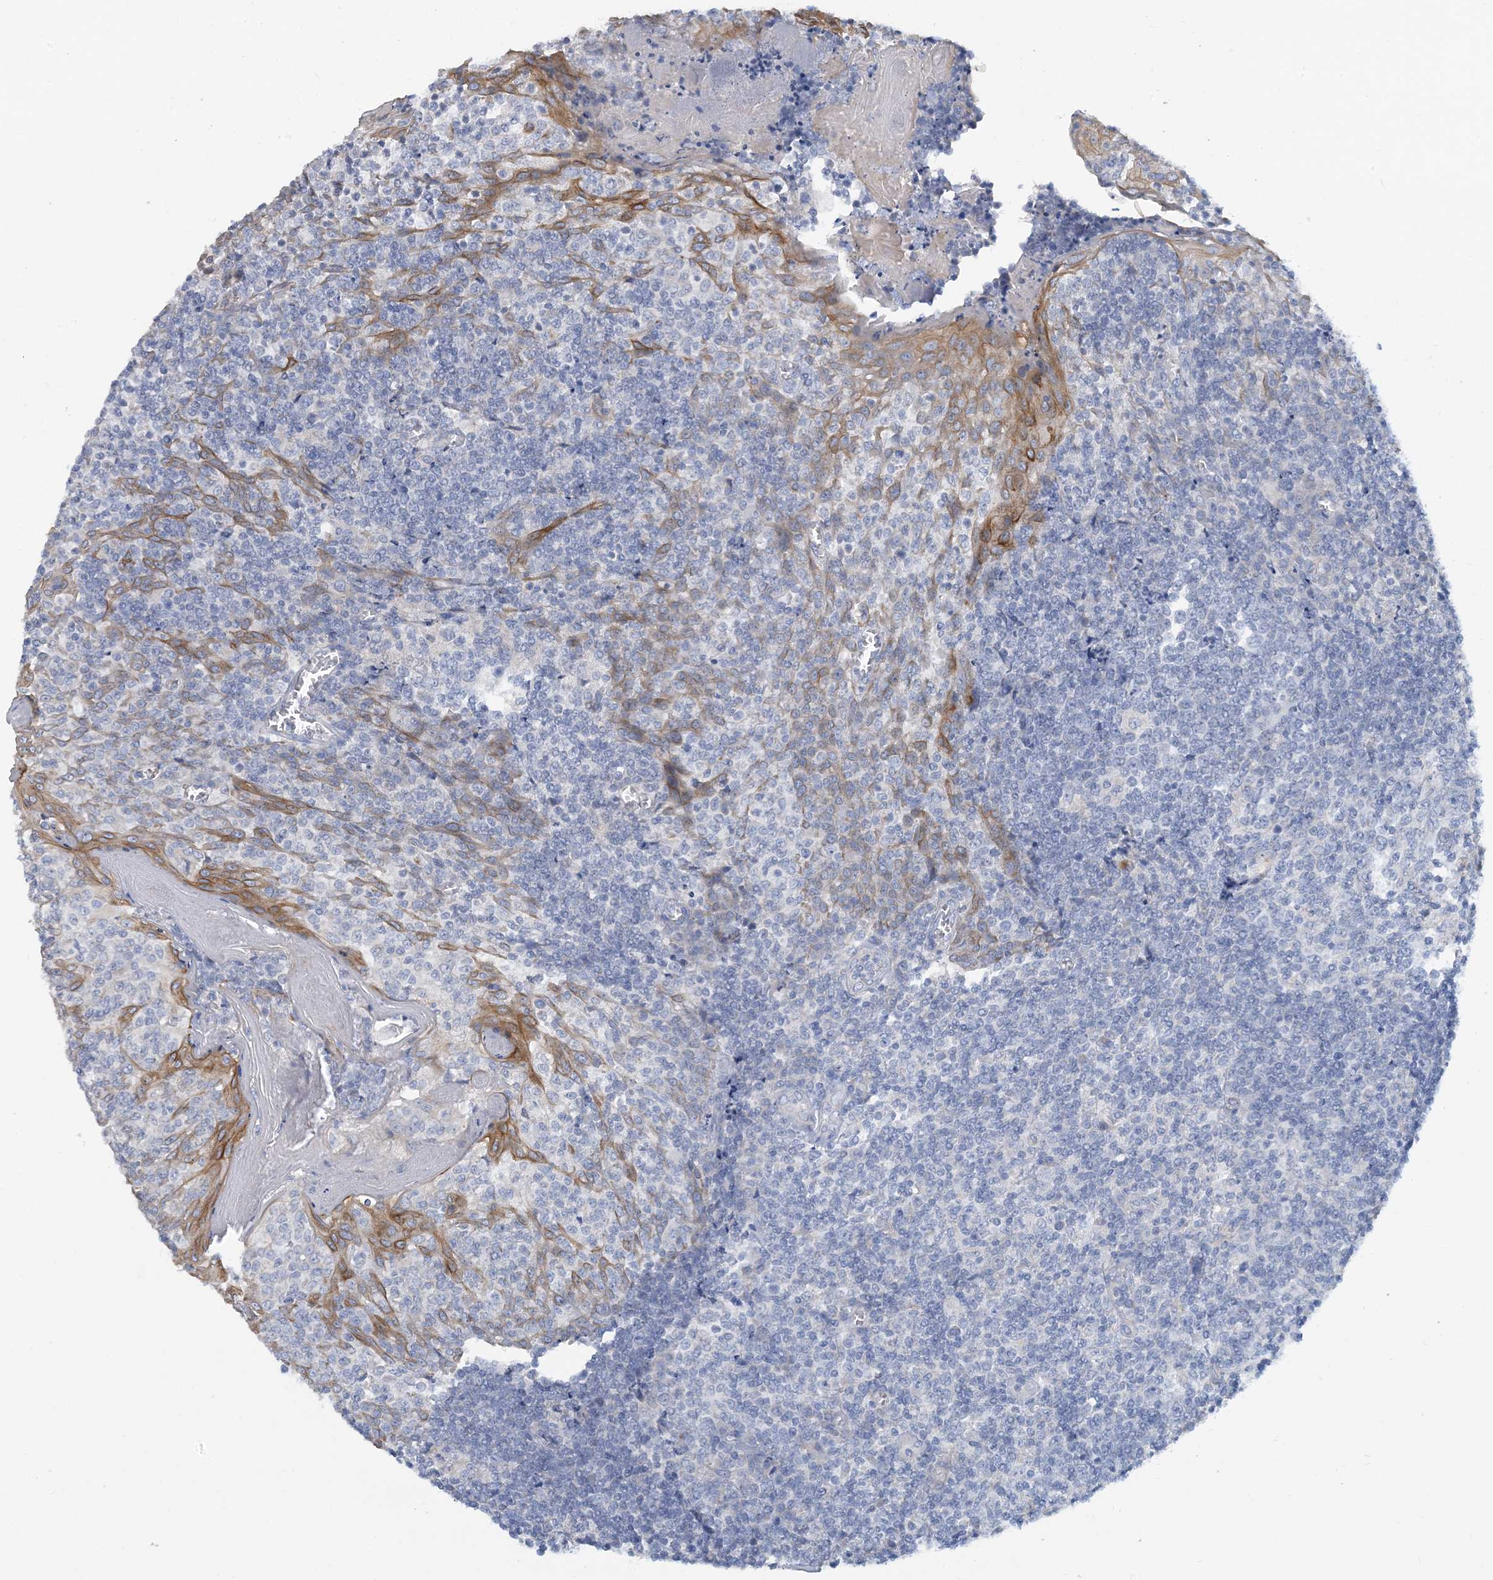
{"staining": {"intensity": "negative", "quantity": "none", "location": "none"}, "tissue": "tonsil", "cell_type": "Germinal center cells", "image_type": "normal", "snomed": [{"axis": "morphology", "description": "Normal tissue, NOS"}, {"axis": "topography", "description": "Tonsil"}], "caption": "This is a micrograph of immunohistochemistry (IHC) staining of benign tonsil, which shows no staining in germinal center cells. (IHC, brightfield microscopy, high magnification).", "gene": "ZCCHC12", "patient": {"sex": "female", "age": 19}}